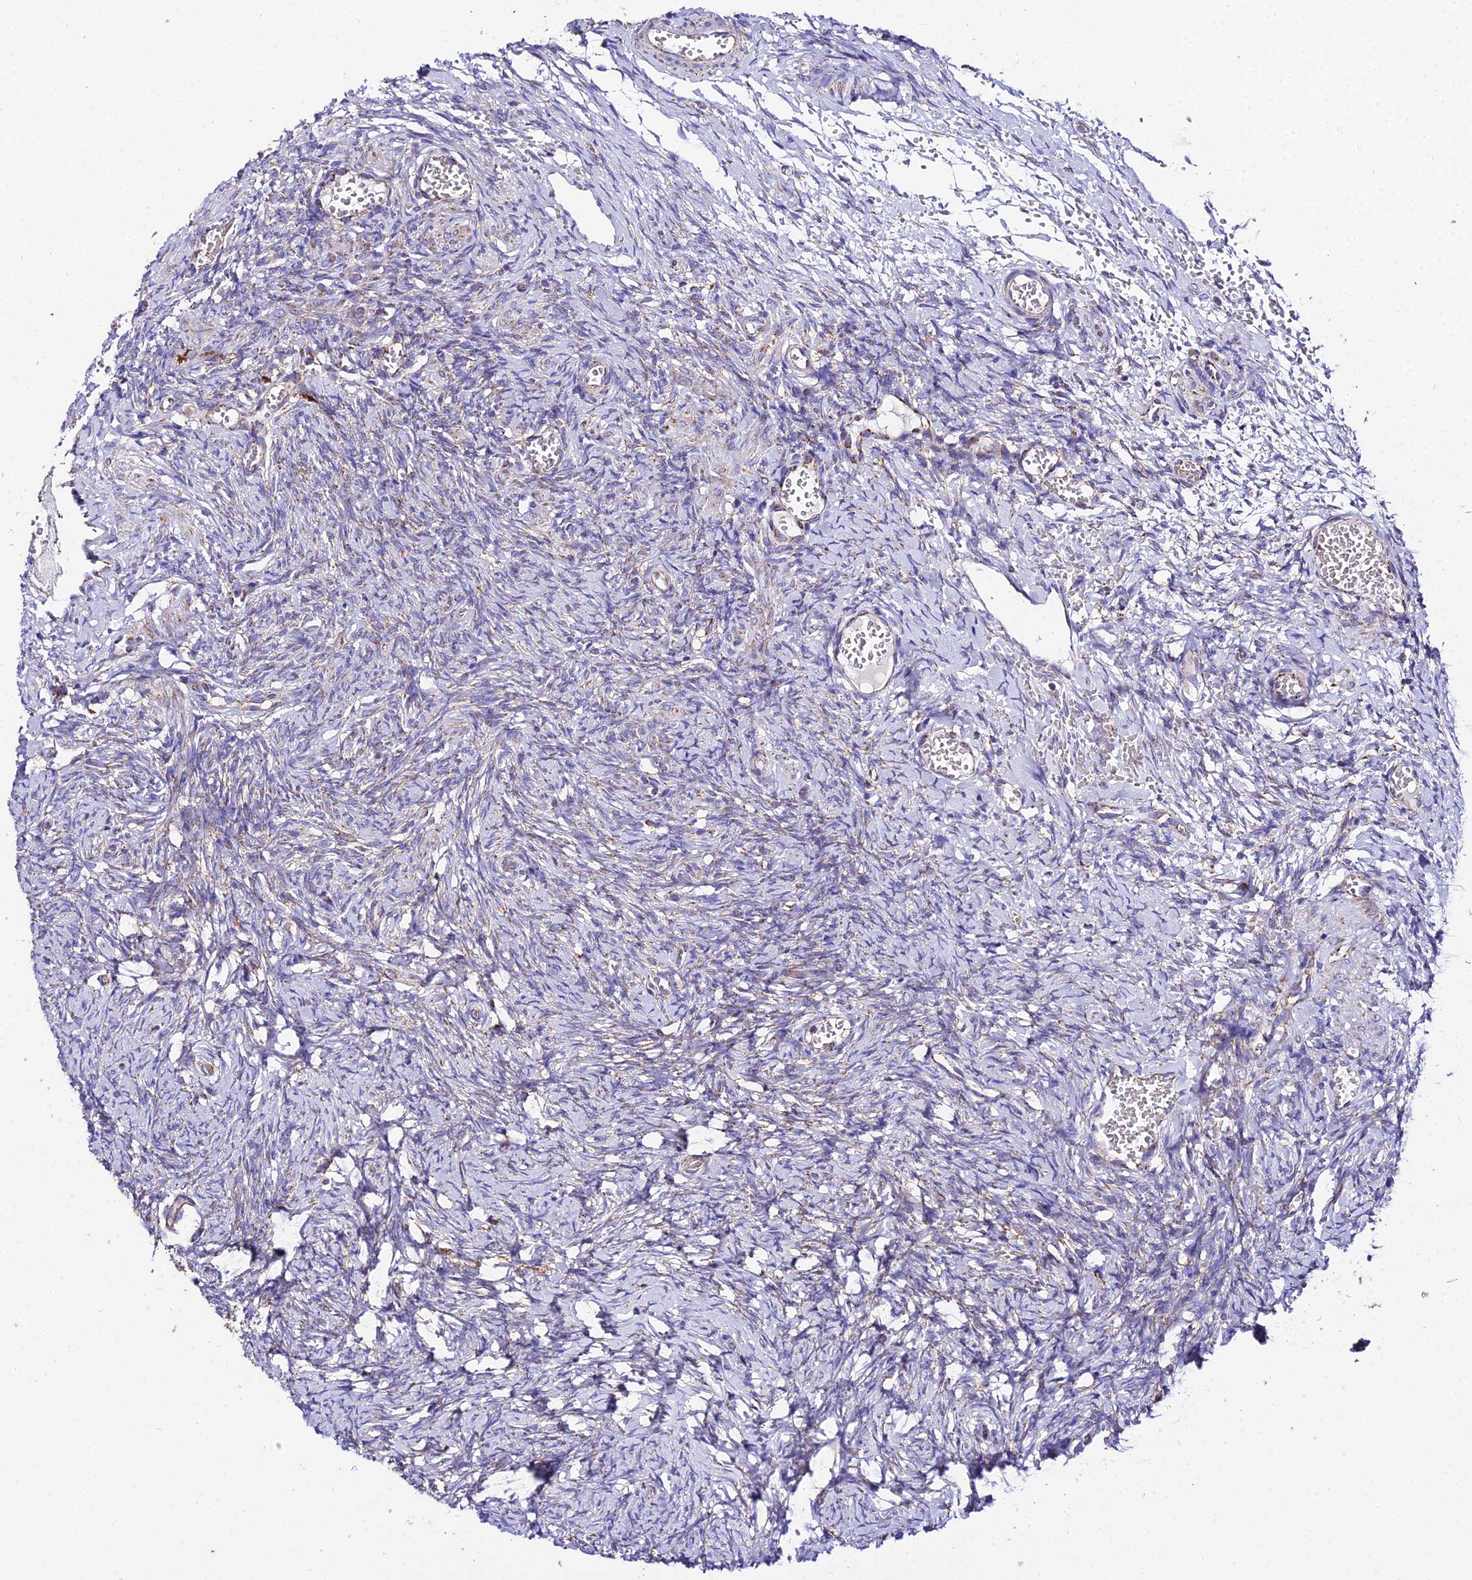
{"staining": {"intensity": "weak", "quantity": "25%-75%", "location": "cytoplasmic/membranous"}, "tissue": "ovary", "cell_type": "Ovarian stroma cells", "image_type": "normal", "snomed": [{"axis": "morphology", "description": "Adenocarcinoma, NOS"}, {"axis": "topography", "description": "Endometrium"}], "caption": "Benign ovary was stained to show a protein in brown. There is low levels of weak cytoplasmic/membranous staining in about 25%-75% of ovarian stroma cells. The staining was performed using DAB, with brown indicating positive protein expression. Nuclei are stained blue with hematoxylin.", "gene": "OCIAD1", "patient": {"sex": "female", "age": 32}}